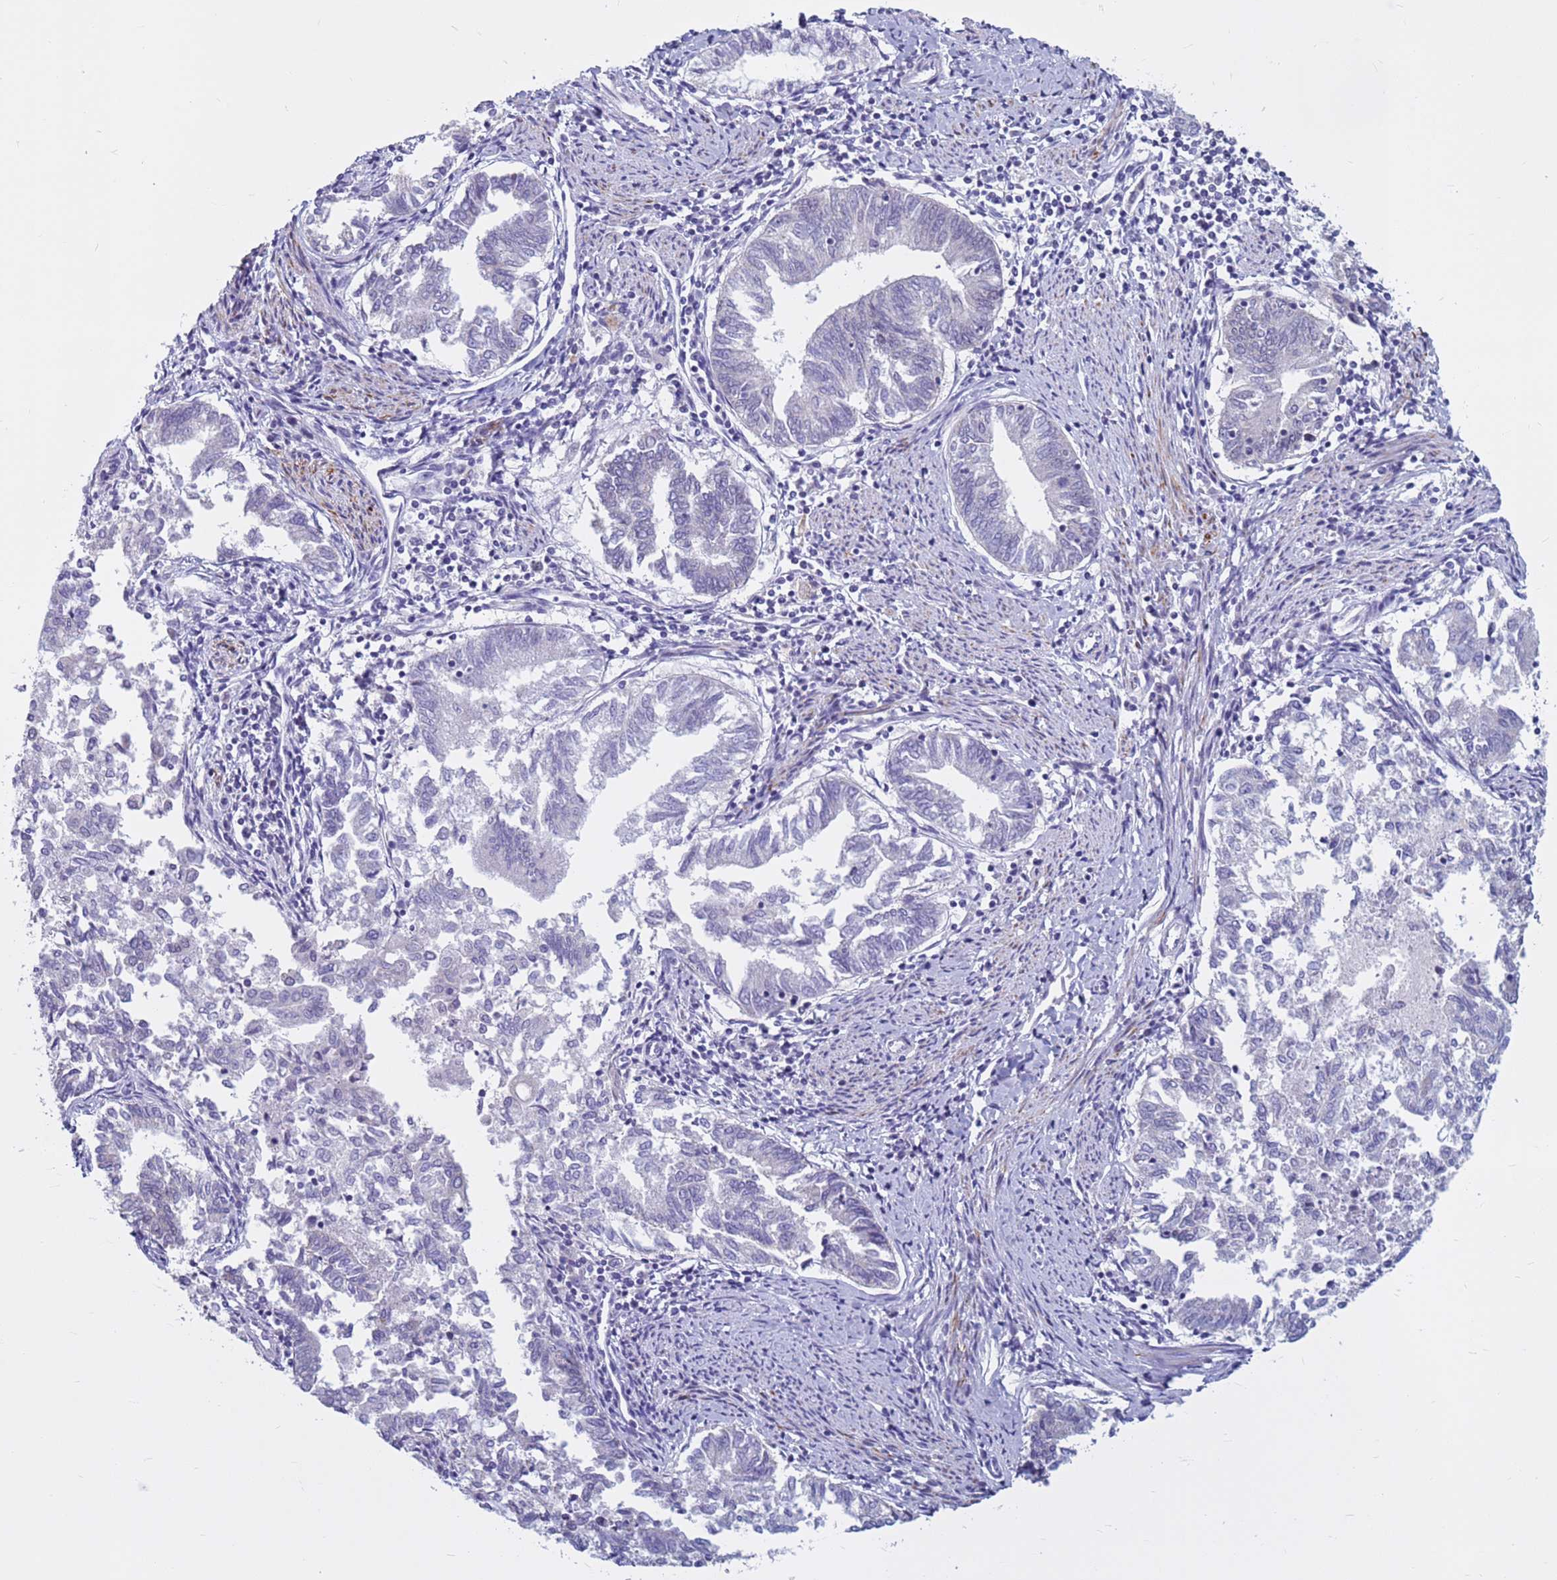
{"staining": {"intensity": "negative", "quantity": "none", "location": "none"}, "tissue": "endometrial cancer", "cell_type": "Tumor cells", "image_type": "cancer", "snomed": [{"axis": "morphology", "description": "Adenocarcinoma, NOS"}, {"axis": "topography", "description": "Endometrium"}], "caption": "The micrograph reveals no staining of tumor cells in endometrial cancer (adenocarcinoma).", "gene": "CDK2AP2", "patient": {"sex": "female", "age": 79}}